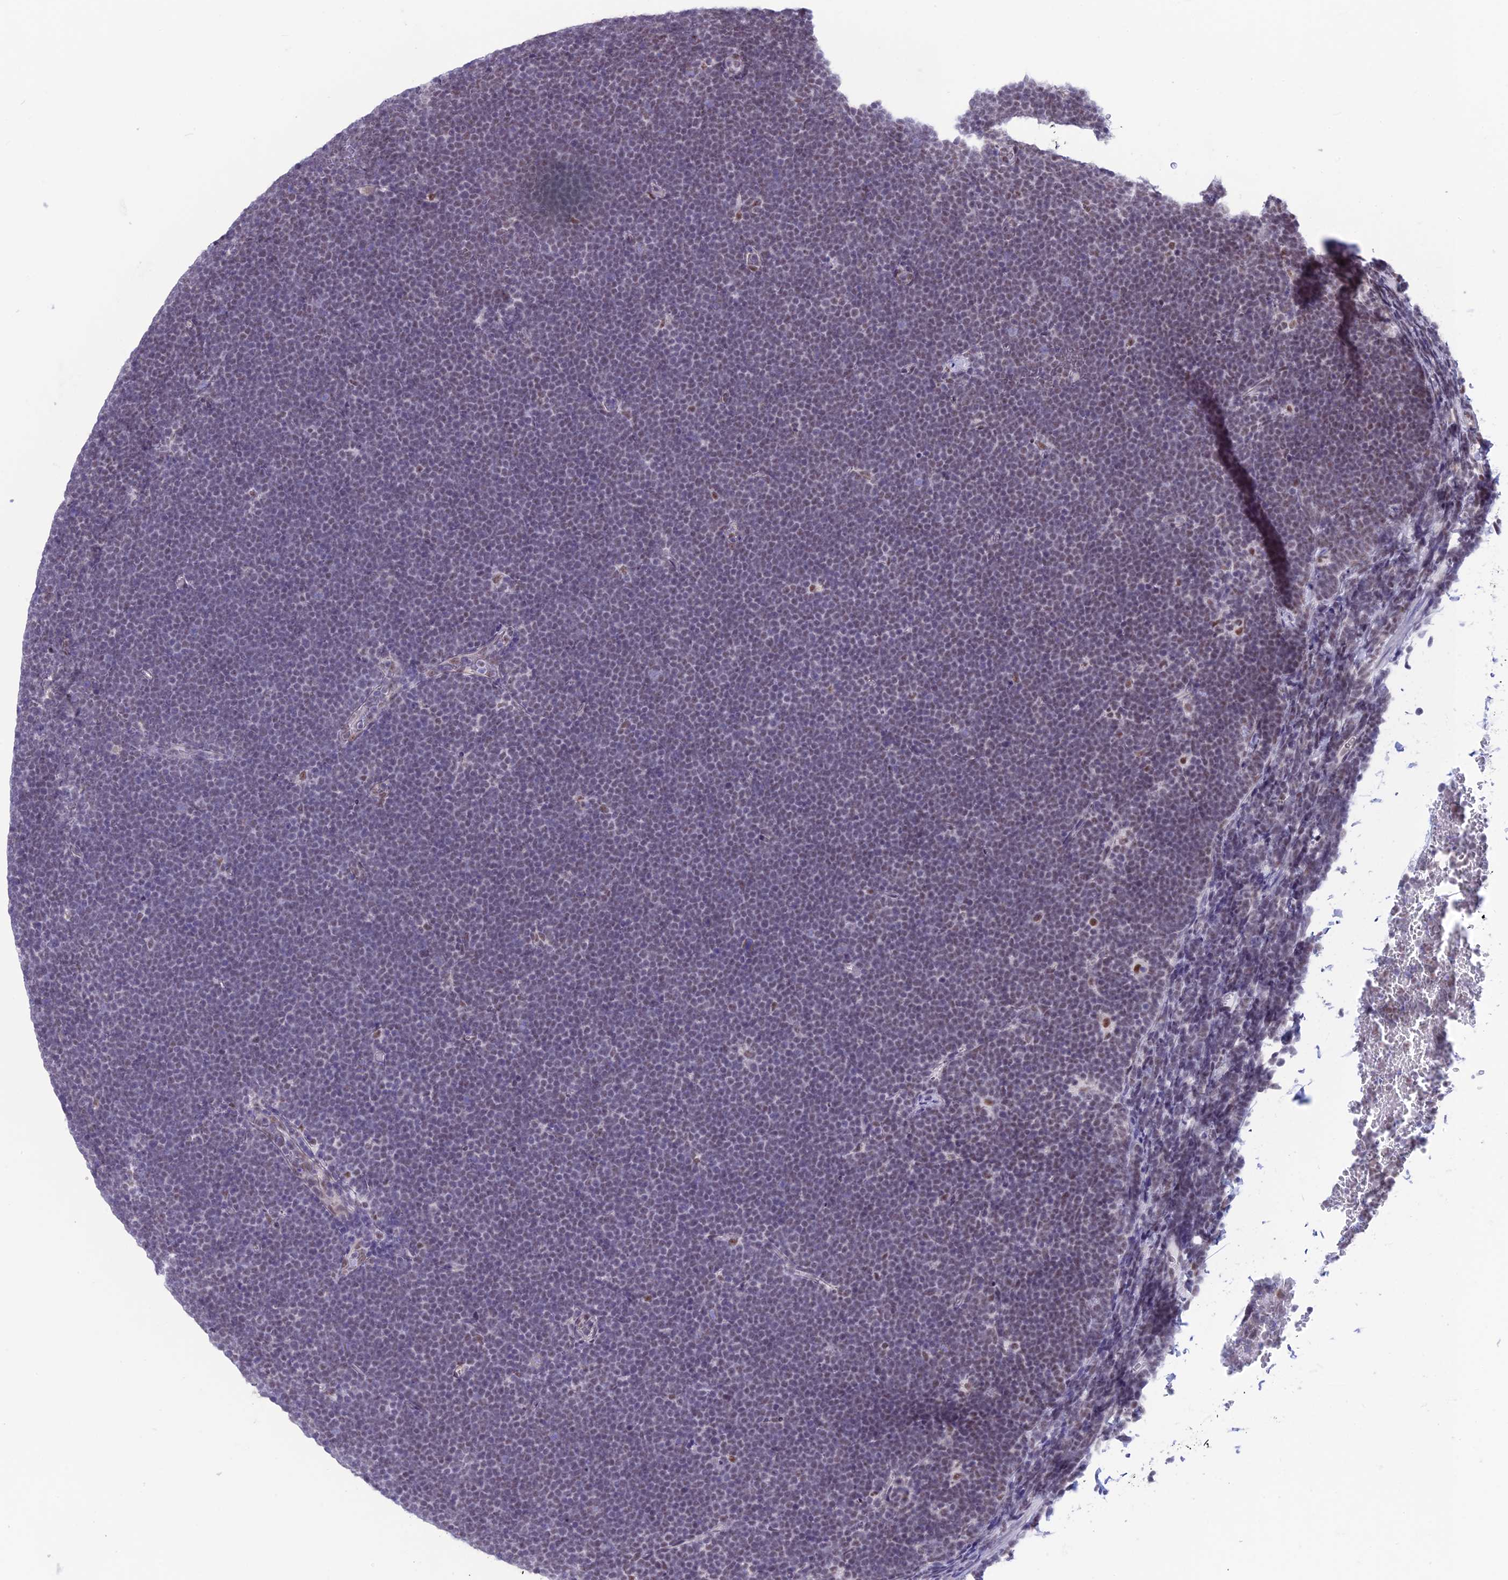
{"staining": {"intensity": "negative", "quantity": "none", "location": "none"}, "tissue": "lymphoma", "cell_type": "Tumor cells", "image_type": "cancer", "snomed": [{"axis": "morphology", "description": "Malignant lymphoma, non-Hodgkin's type, High grade"}, {"axis": "topography", "description": "Lymph node"}], "caption": "Tumor cells show no significant positivity in malignant lymphoma, non-Hodgkin's type (high-grade). The staining is performed using DAB (3,3'-diaminobenzidine) brown chromogen with nuclei counter-stained in using hematoxylin.", "gene": "SRSF5", "patient": {"sex": "male", "age": 13}}